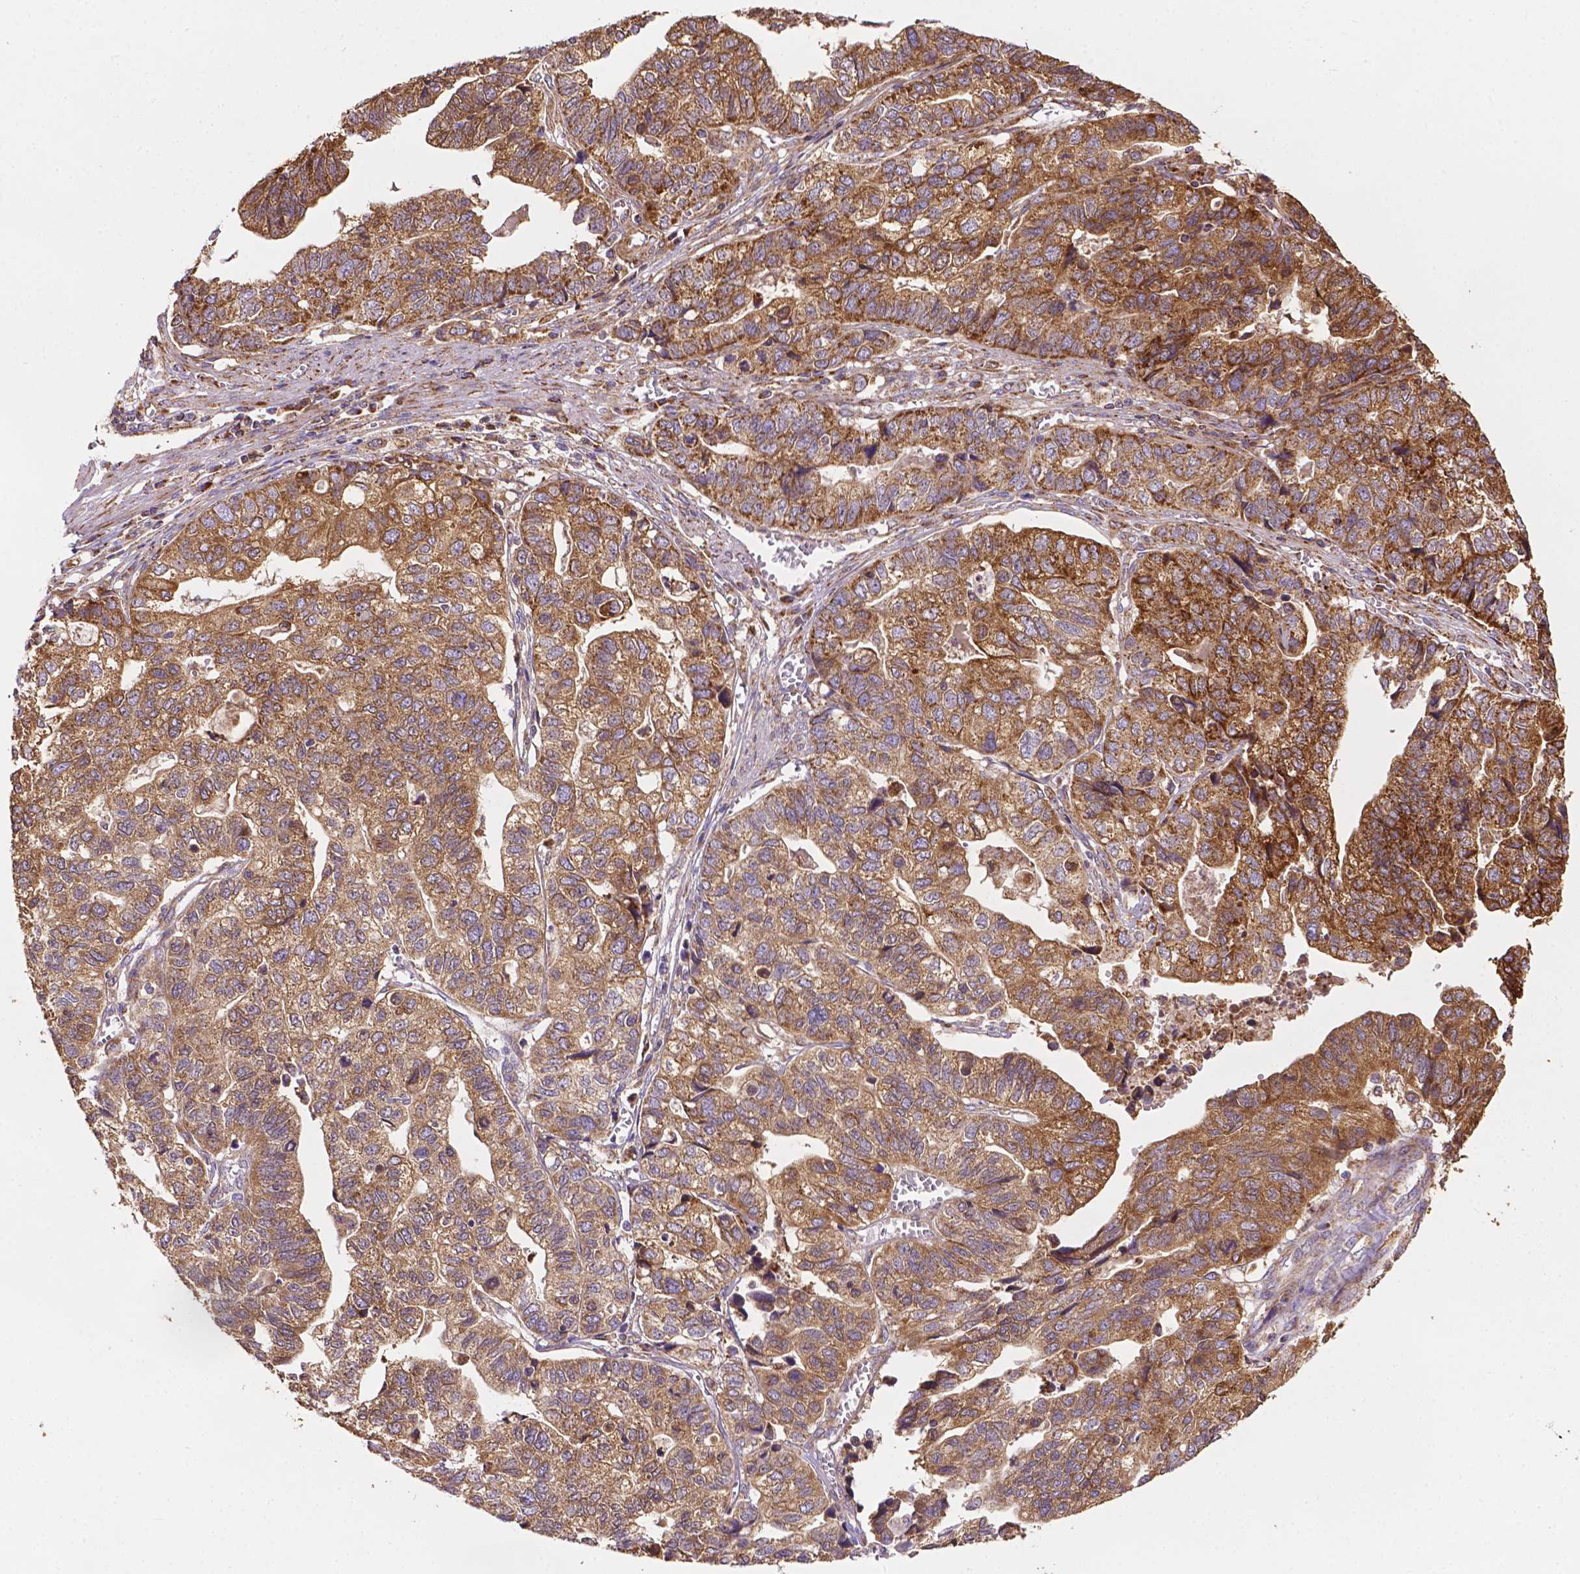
{"staining": {"intensity": "strong", "quantity": ">75%", "location": "cytoplasmic/membranous"}, "tissue": "stomach cancer", "cell_type": "Tumor cells", "image_type": "cancer", "snomed": [{"axis": "morphology", "description": "Adenocarcinoma, NOS"}, {"axis": "topography", "description": "Stomach, upper"}], "caption": "Immunohistochemistry staining of stomach cancer, which reveals high levels of strong cytoplasmic/membranous expression in approximately >75% of tumor cells indicating strong cytoplasmic/membranous protein staining. The staining was performed using DAB (brown) for protein detection and nuclei were counterstained in hematoxylin (blue).", "gene": "ILVBL", "patient": {"sex": "female", "age": 67}}